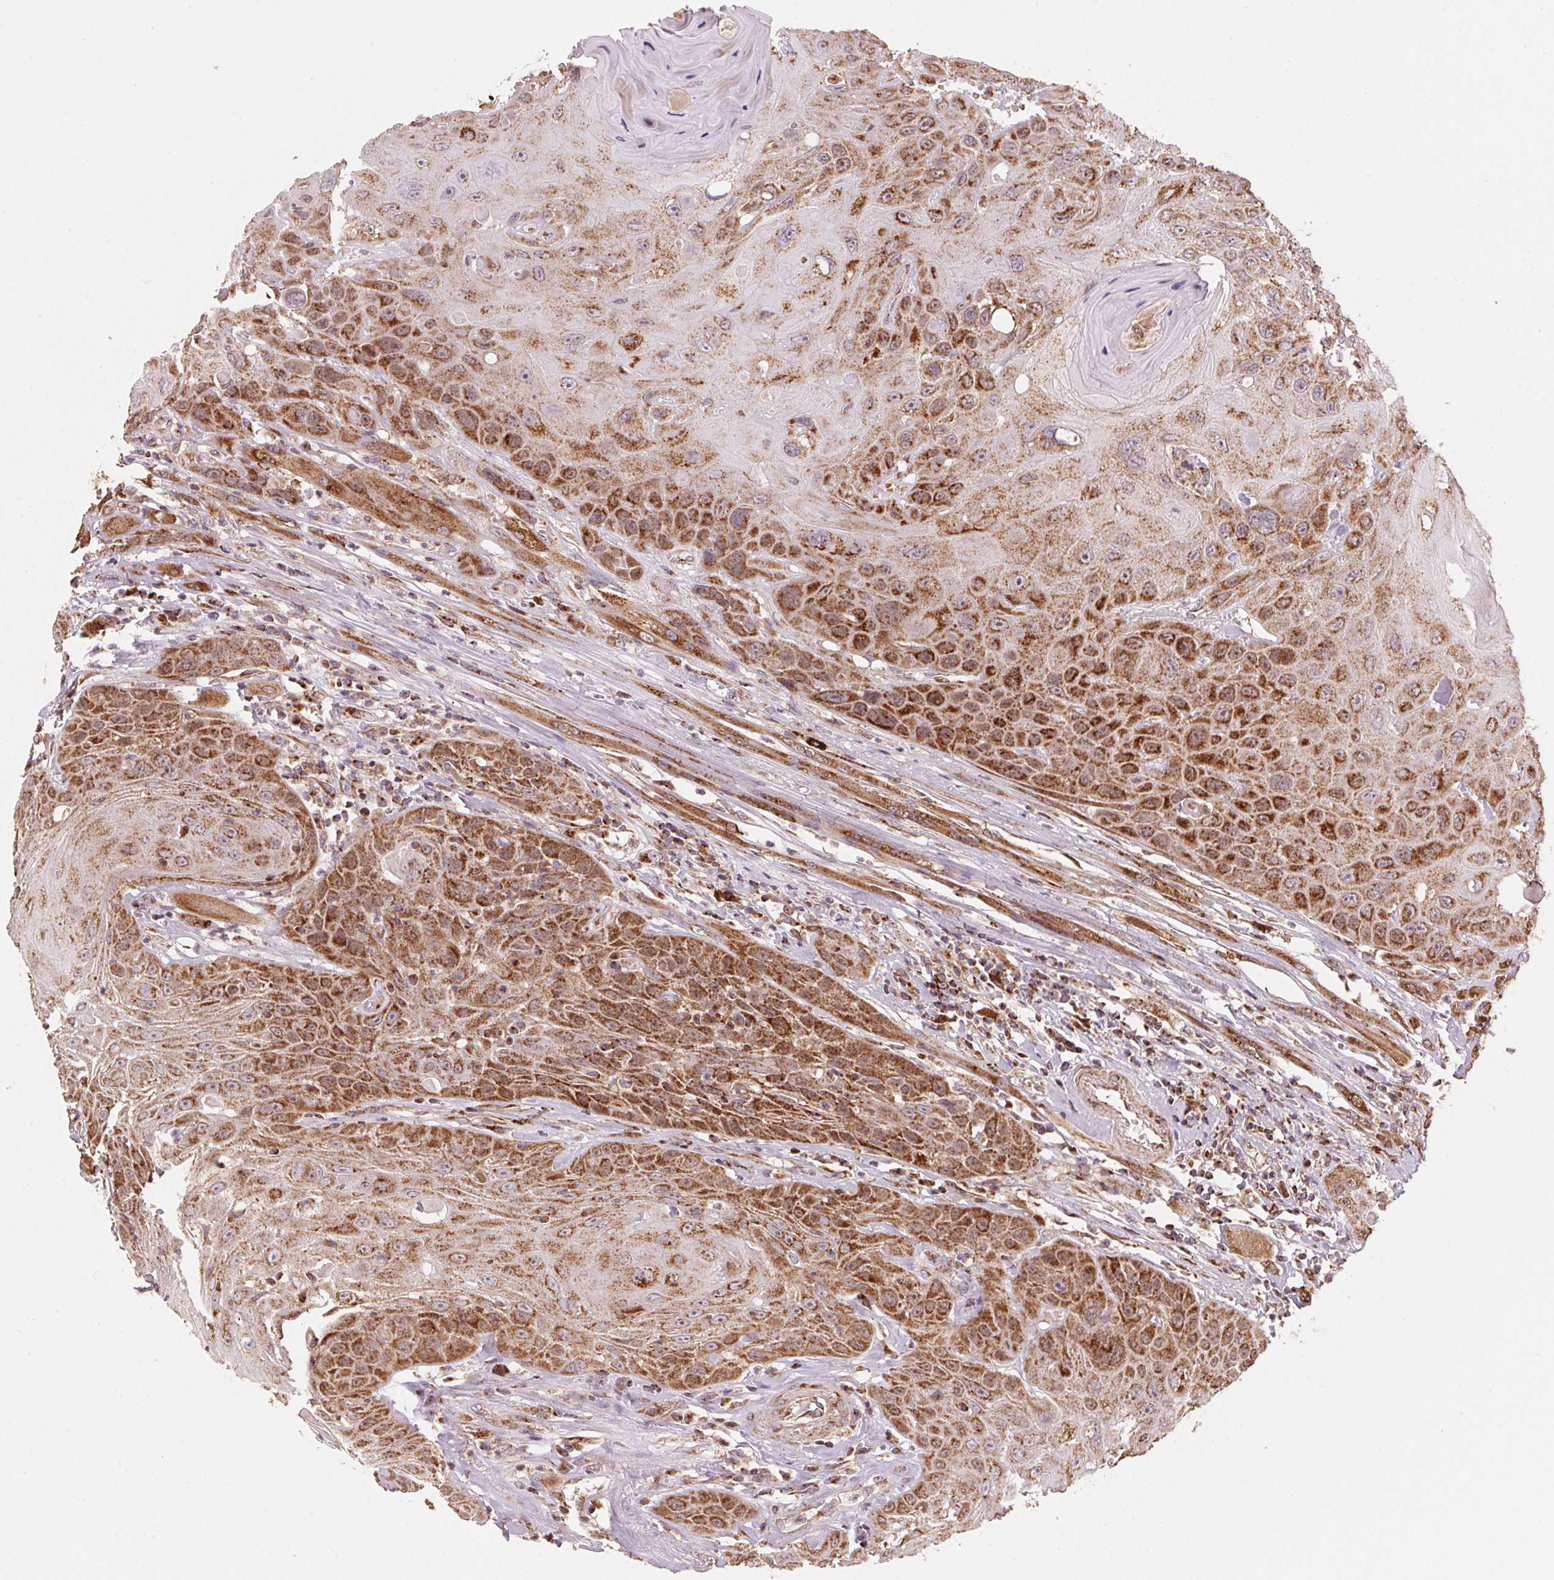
{"staining": {"intensity": "strong", "quantity": ">75%", "location": "cytoplasmic/membranous"}, "tissue": "head and neck cancer", "cell_type": "Tumor cells", "image_type": "cancer", "snomed": [{"axis": "morphology", "description": "Squamous cell carcinoma, NOS"}, {"axis": "topography", "description": "Head-Neck"}], "caption": "About >75% of tumor cells in head and neck squamous cell carcinoma exhibit strong cytoplasmic/membranous protein positivity as visualized by brown immunohistochemical staining.", "gene": "TOMM70", "patient": {"sex": "female", "age": 59}}